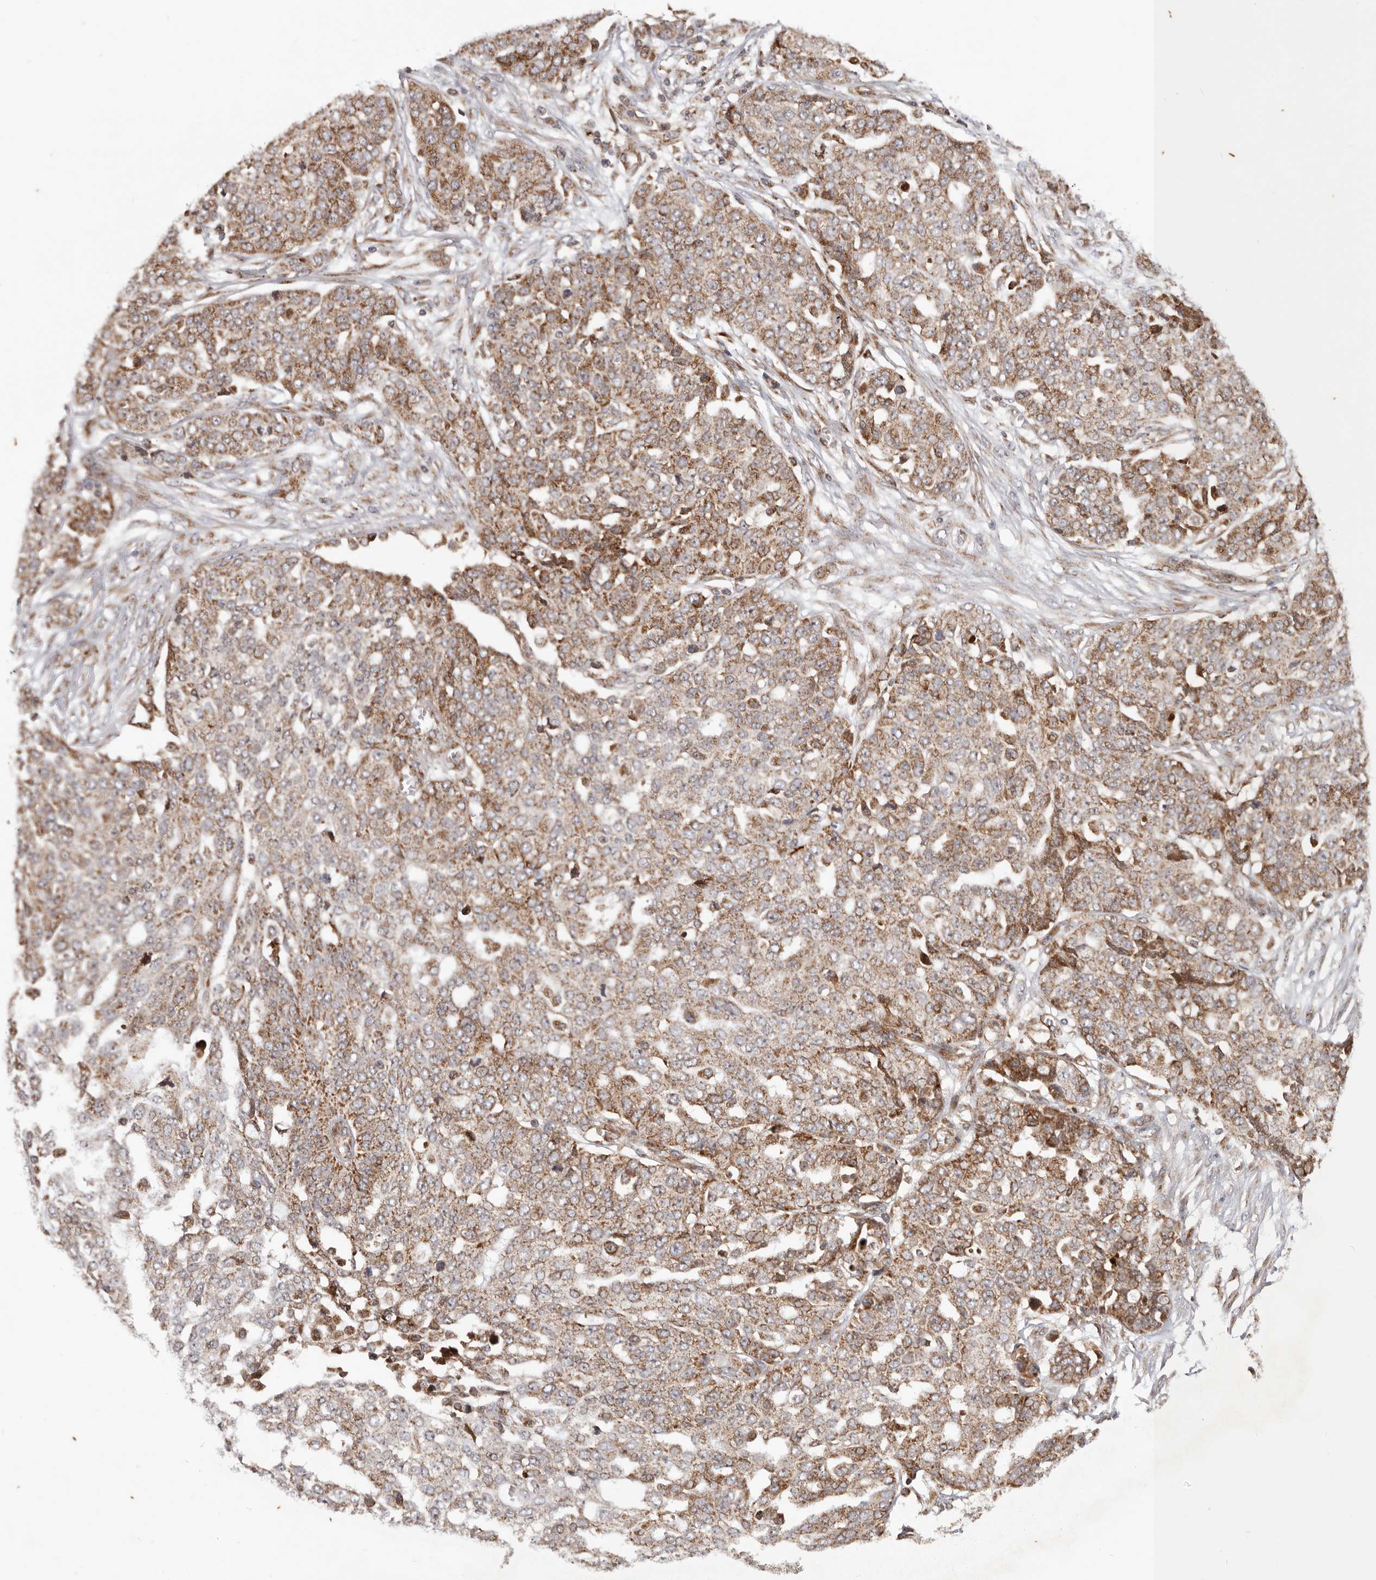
{"staining": {"intensity": "moderate", "quantity": ">75%", "location": "cytoplasmic/membranous"}, "tissue": "ovarian cancer", "cell_type": "Tumor cells", "image_type": "cancer", "snomed": [{"axis": "morphology", "description": "Cystadenocarcinoma, serous, NOS"}, {"axis": "topography", "description": "Soft tissue"}, {"axis": "topography", "description": "Ovary"}], "caption": "A brown stain highlights moderate cytoplasmic/membranous expression of a protein in human serous cystadenocarcinoma (ovarian) tumor cells. The staining was performed using DAB (3,3'-diaminobenzidine), with brown indicating positive protein expression. Nuclei are stained blue with hematoxylin.", "gene": "MRPS10", "patient": {"sex": "female", "age": 57}}